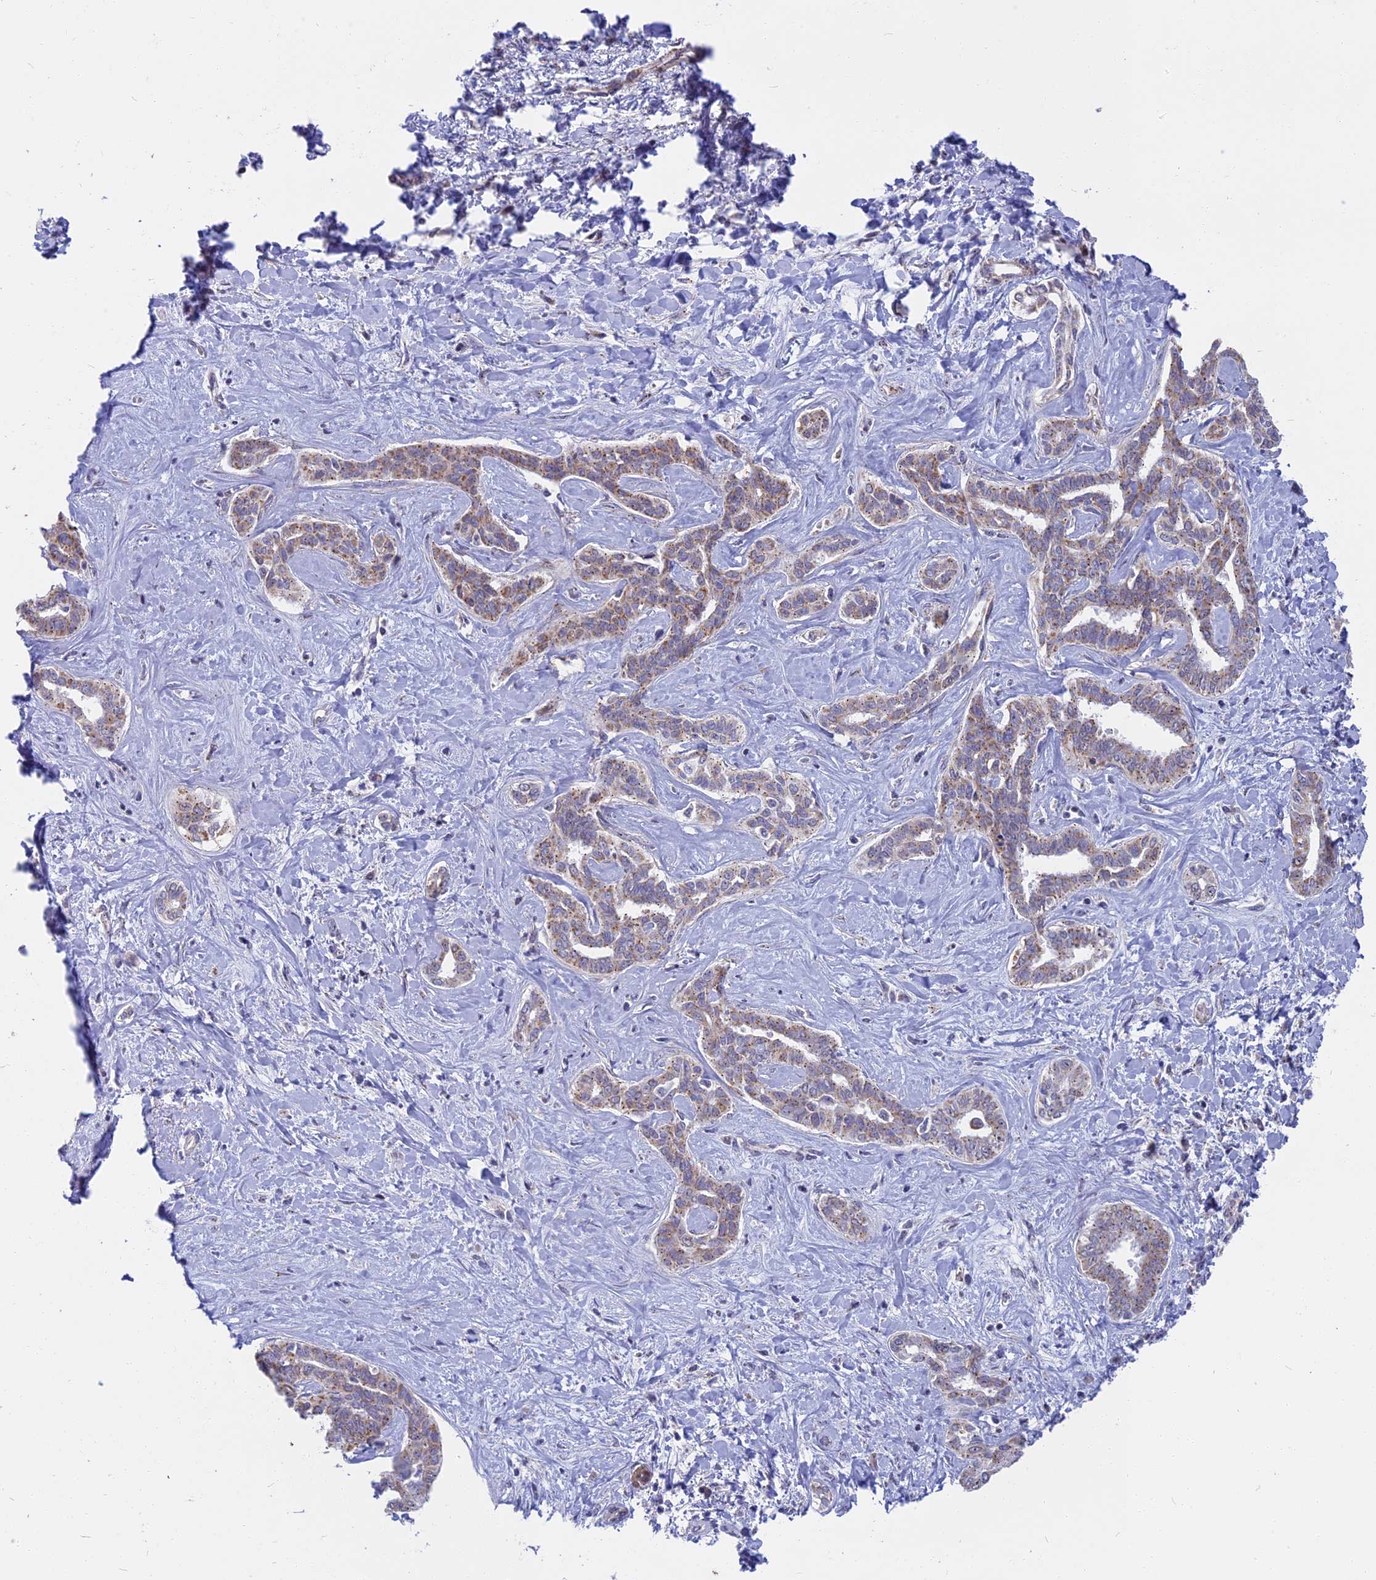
{"staining": {"intensity": "weak", "quantity": ">75%", "location": "cytoplasmic/membranous"}, "tissue": "liver cancer", "cell_type": "Tumor cells", "image_type": "cancer", "snomed": [{"axis": "morphology", "description": "Cholangiocarcinoma"}, {"axis": "topography", "description": "Liver"}], "caption": "Liver cancer (cholangiocarcinoma) stained with a brown dye demonstrates weak cytoplasmic/membranous positive positivity in approximately >75% of tumor cells.", "gene": "DTWD1", "patient": {"sex": "female", "age": 77}}